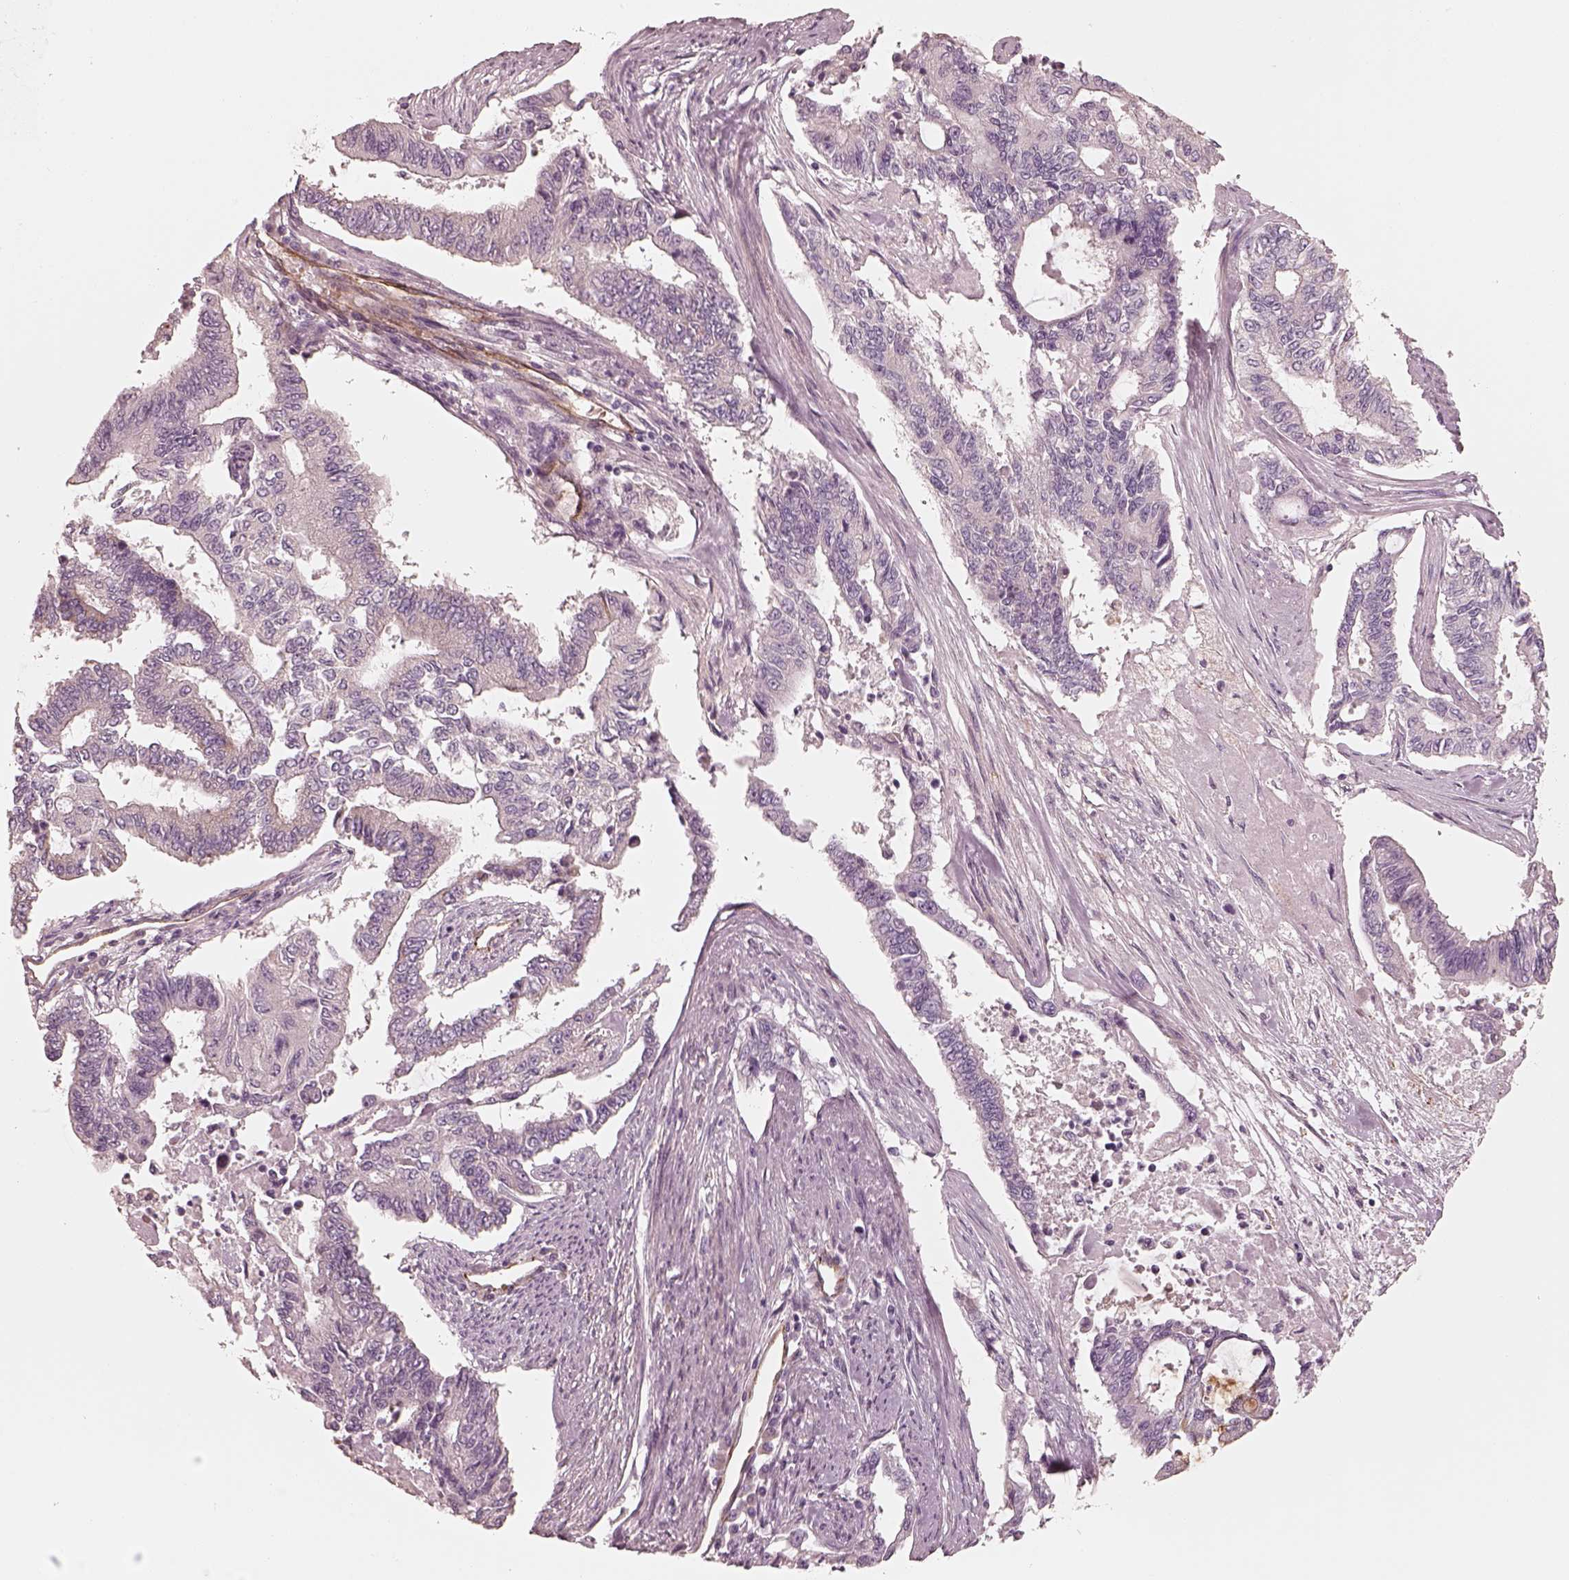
{"staining": {"intensity": "negative", "quantity": "none", "location": "none"}, "tissue": "endometrial cancer", "cell_type": "Tumor cells", "image_type": "cancer", "snomed": [{"axis": "morphology", "description": "Adenocarcinoma, NOS"}, {"axis": "topography", "description": "Uterus"}], "caption": "The micrograph demonstrates no significant expression in tumor cells of endometrial adenocarcinoma.", "gene": "CRYM", "patient": {"sex": "female", "age": 59}}